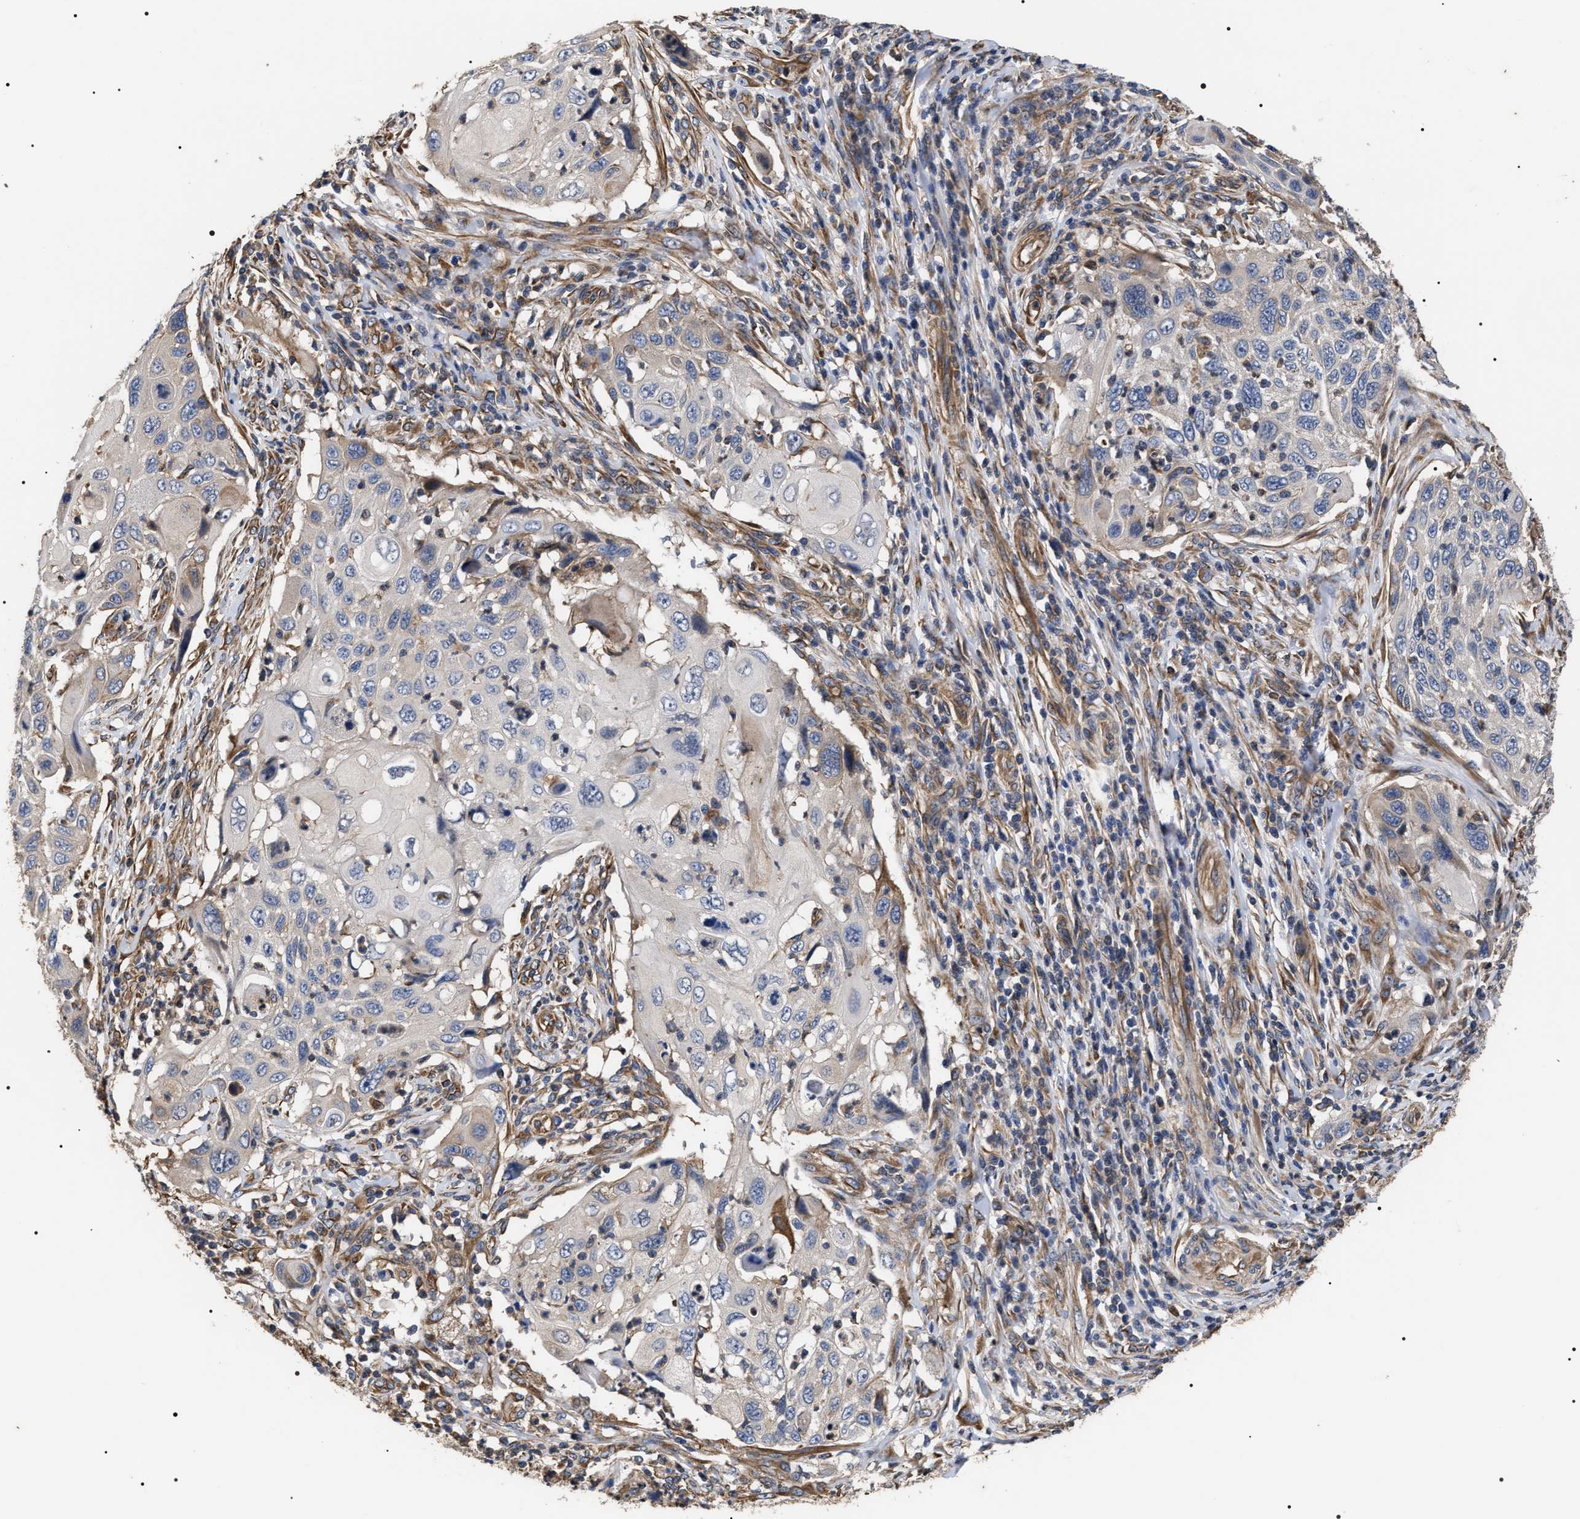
{"staining": {"intensity": "negative", "quantity": "none", "location": "none"}, "tissue": "cervical cancer", "cell_type": "Tumor cells", "image_type": "cancer", "snomed": [{"axis": "morphology", "description": "Squamous cell carcinoma, NOS"}, {"axis": "topography", "description": "Cervix"}], "caption": "Cervical squamous cell carcinoma stained for a protein using IHC displays no positivity tumor cells.", "gene": "TSPAN33", "patient": {"sex": "female", "age": 70}}